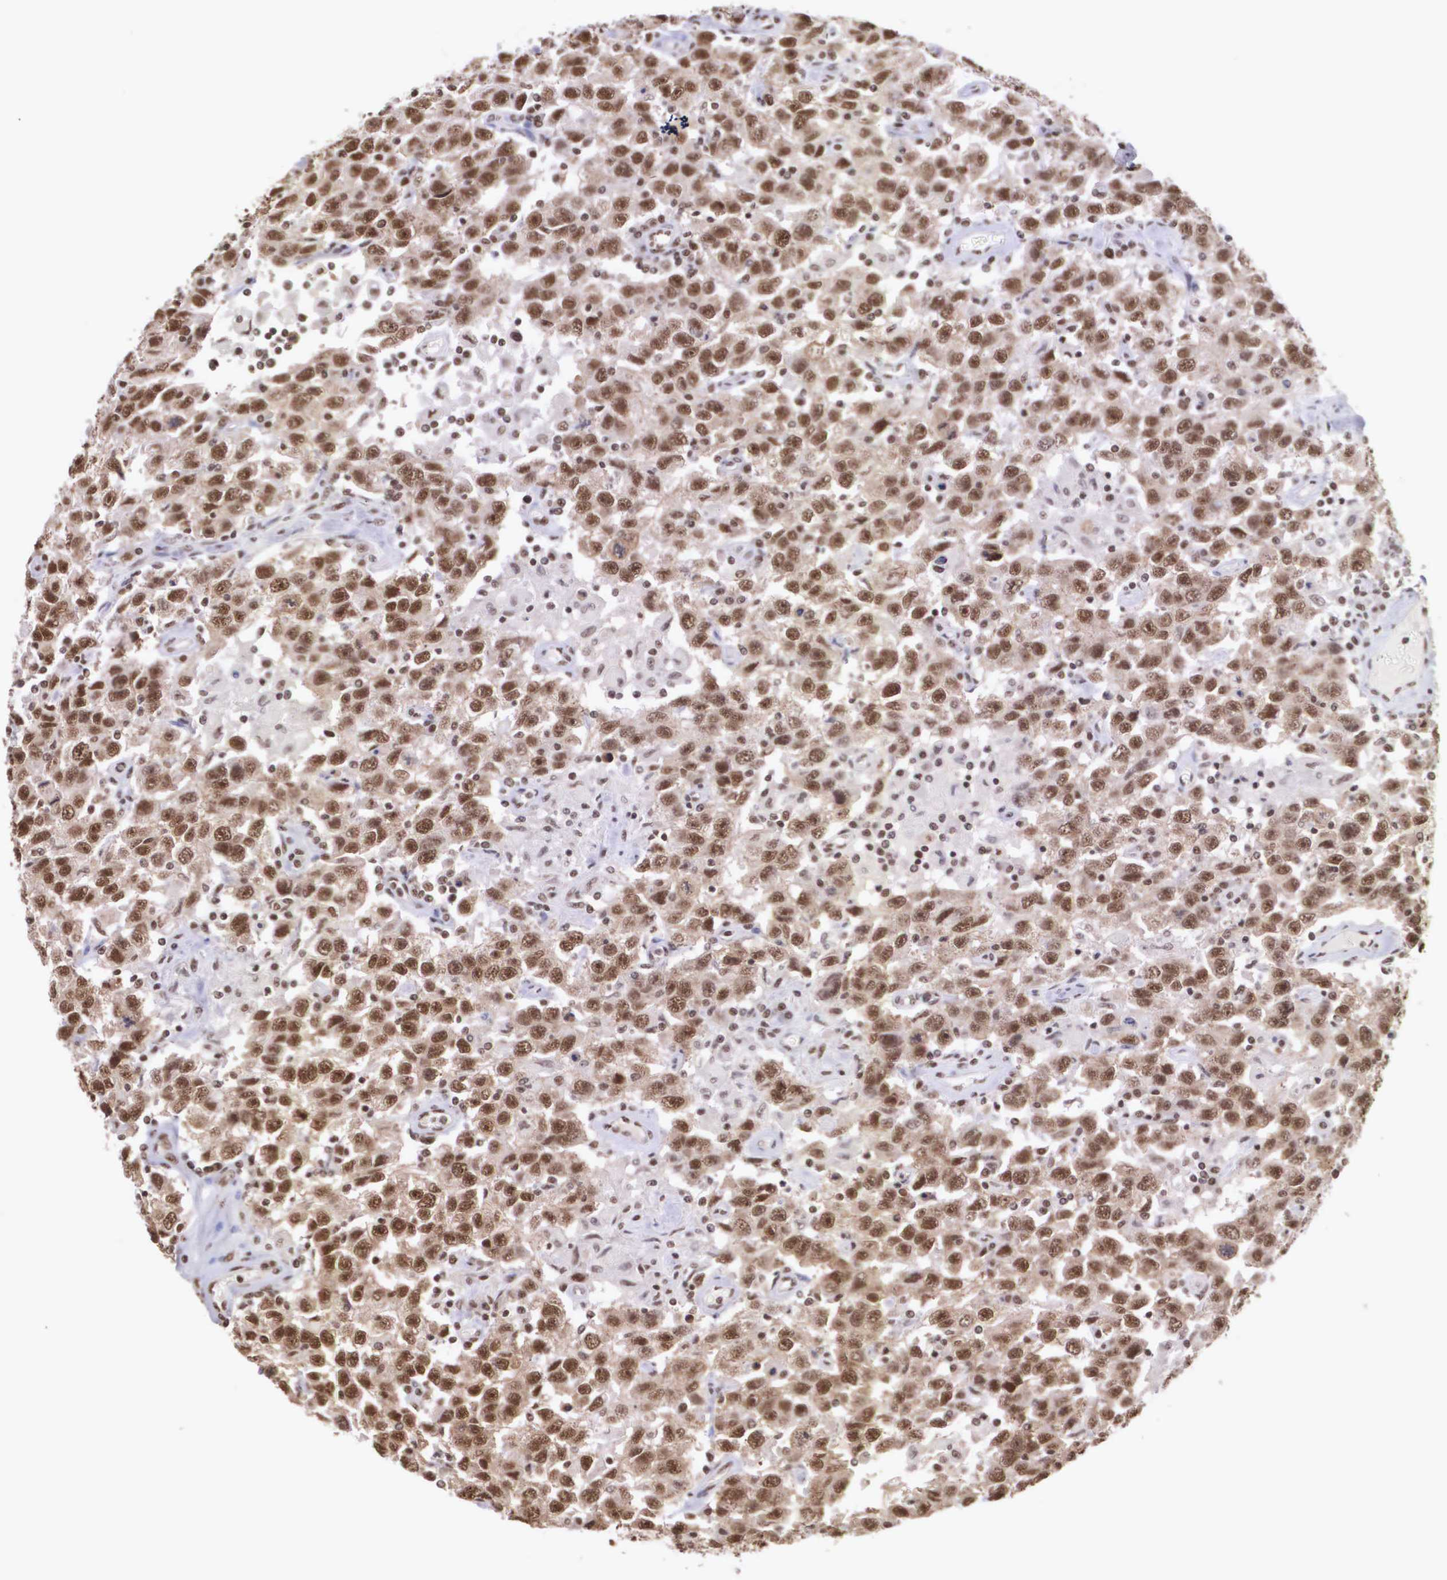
{"staining": {"intensity": "strong", "quantity": ">75%", "location": "cytoplasmic/membranous,nuclear"}, "tissue": "testis cancer", "cell_type": "Tumor cells", "image_type": "cancer", "snomed": [{"axis": "morphology", "description": "Seminoma, NOS"}, {"axis": "topography", "description": "Testis"}], "caption": "The immunohistochemical stain labels strong cytoplasmic/membranous and nuclear staining in tumor cells of testis cancer (seminoma) tissue. The staining was performed using DAB, with brown indicating positive protein expression. Nuclei are stained blue with hematoxylin.", "gene": "POLR2F", "patient": {"sex": "male", "age": 41}}